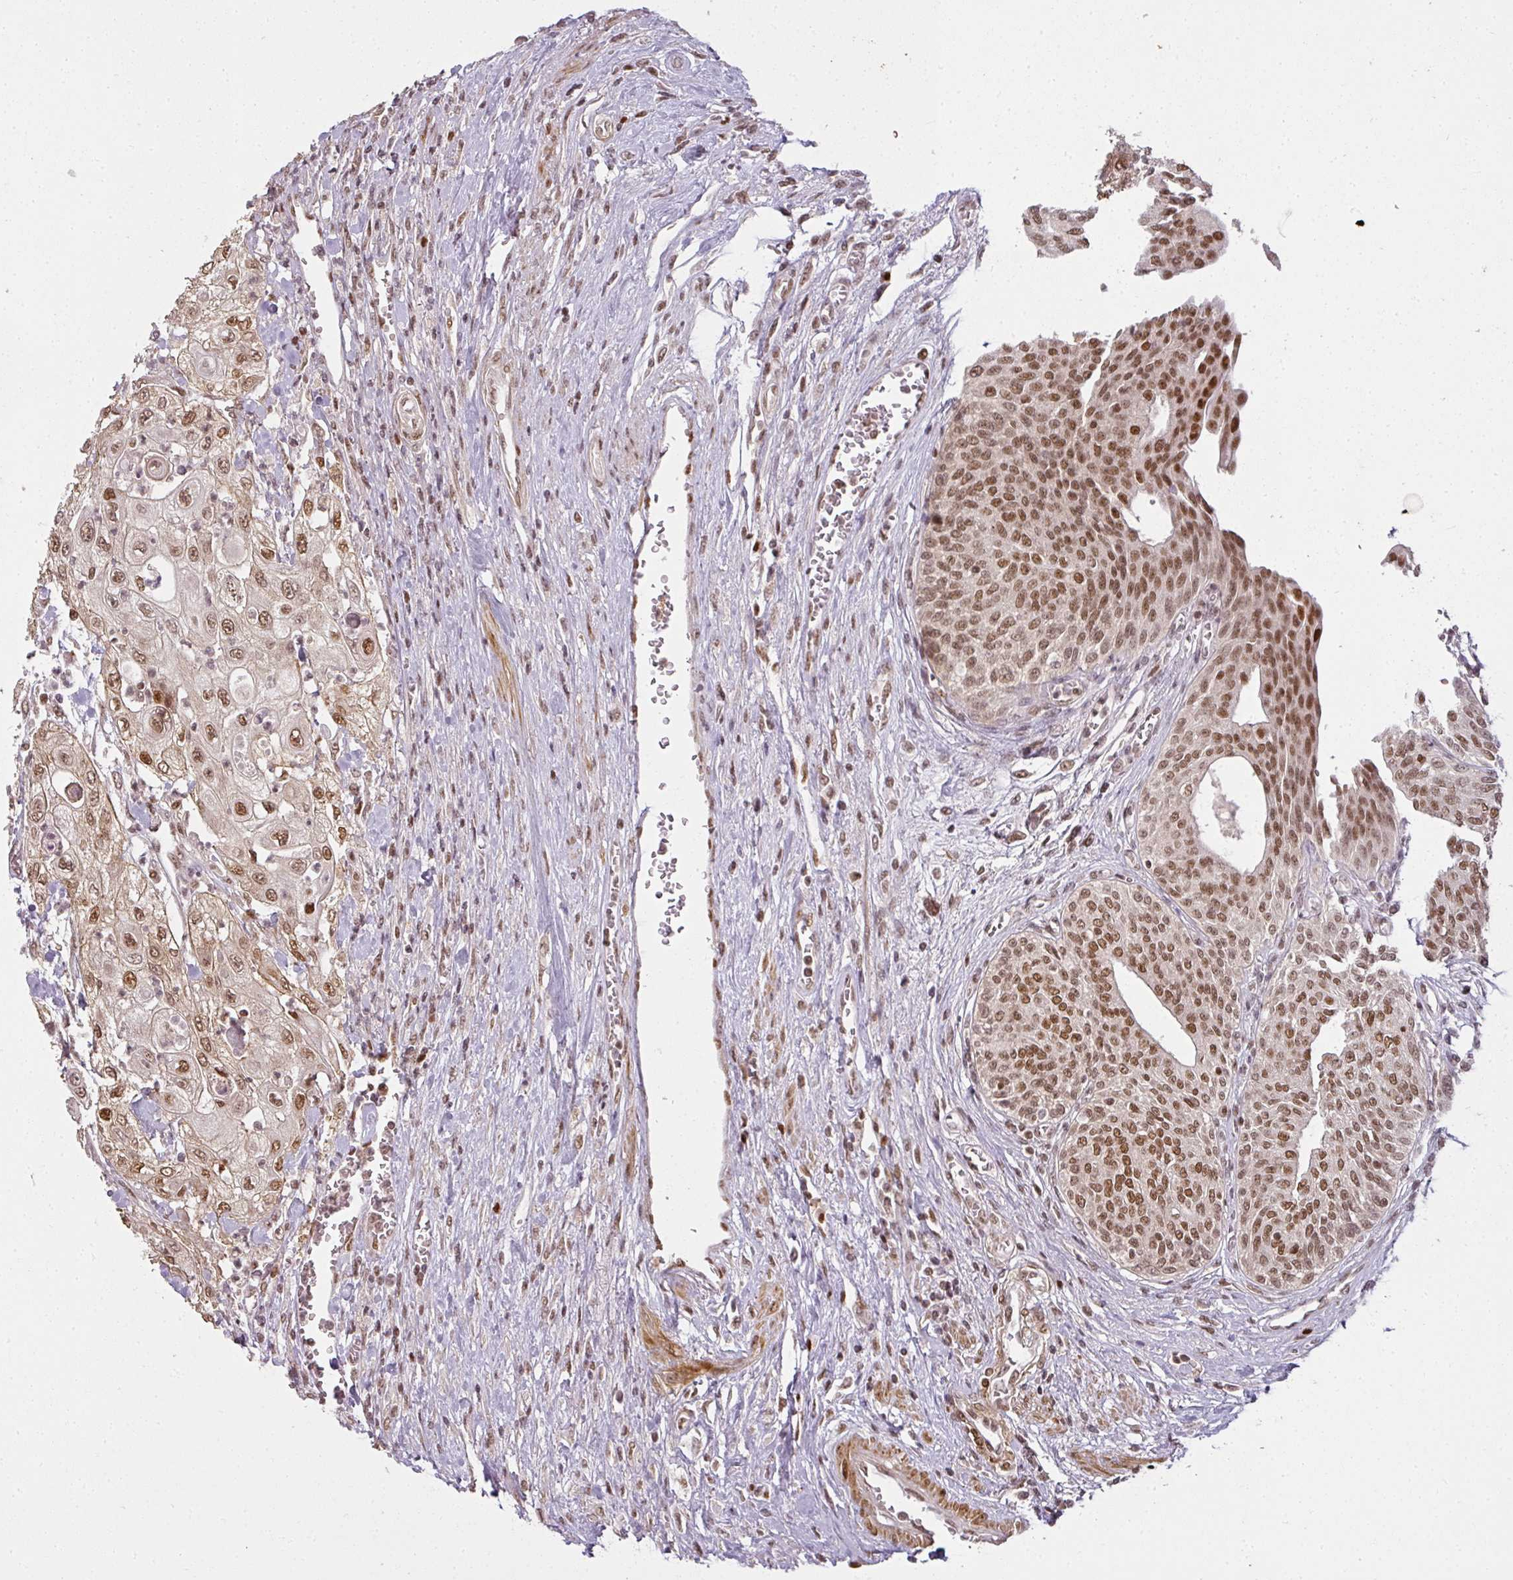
{"staining": {"intensity": "moderate", "quantity": ">75%", "location": "nuclear"}, "tissue": "urothelial cancer", "cell_type": "Tumor cells", "image_type": "cancer", "snomed": [{"axis": "morphology", "description": "Urothelial carcinoma, High grade"}, {"axis": "topography", "description": "Urinary bladder"}], "caption": "This histopathology image demonstrates urothelial cancer stained with immunohistochemistry (IHC) to label a protein in brown. The nuclear of tumor cells show moderate positivity for the protein. Nuclei are counter-stained blue.", "gene": "GPRIN2", "patient": {"sex": "female", "age": 79}}